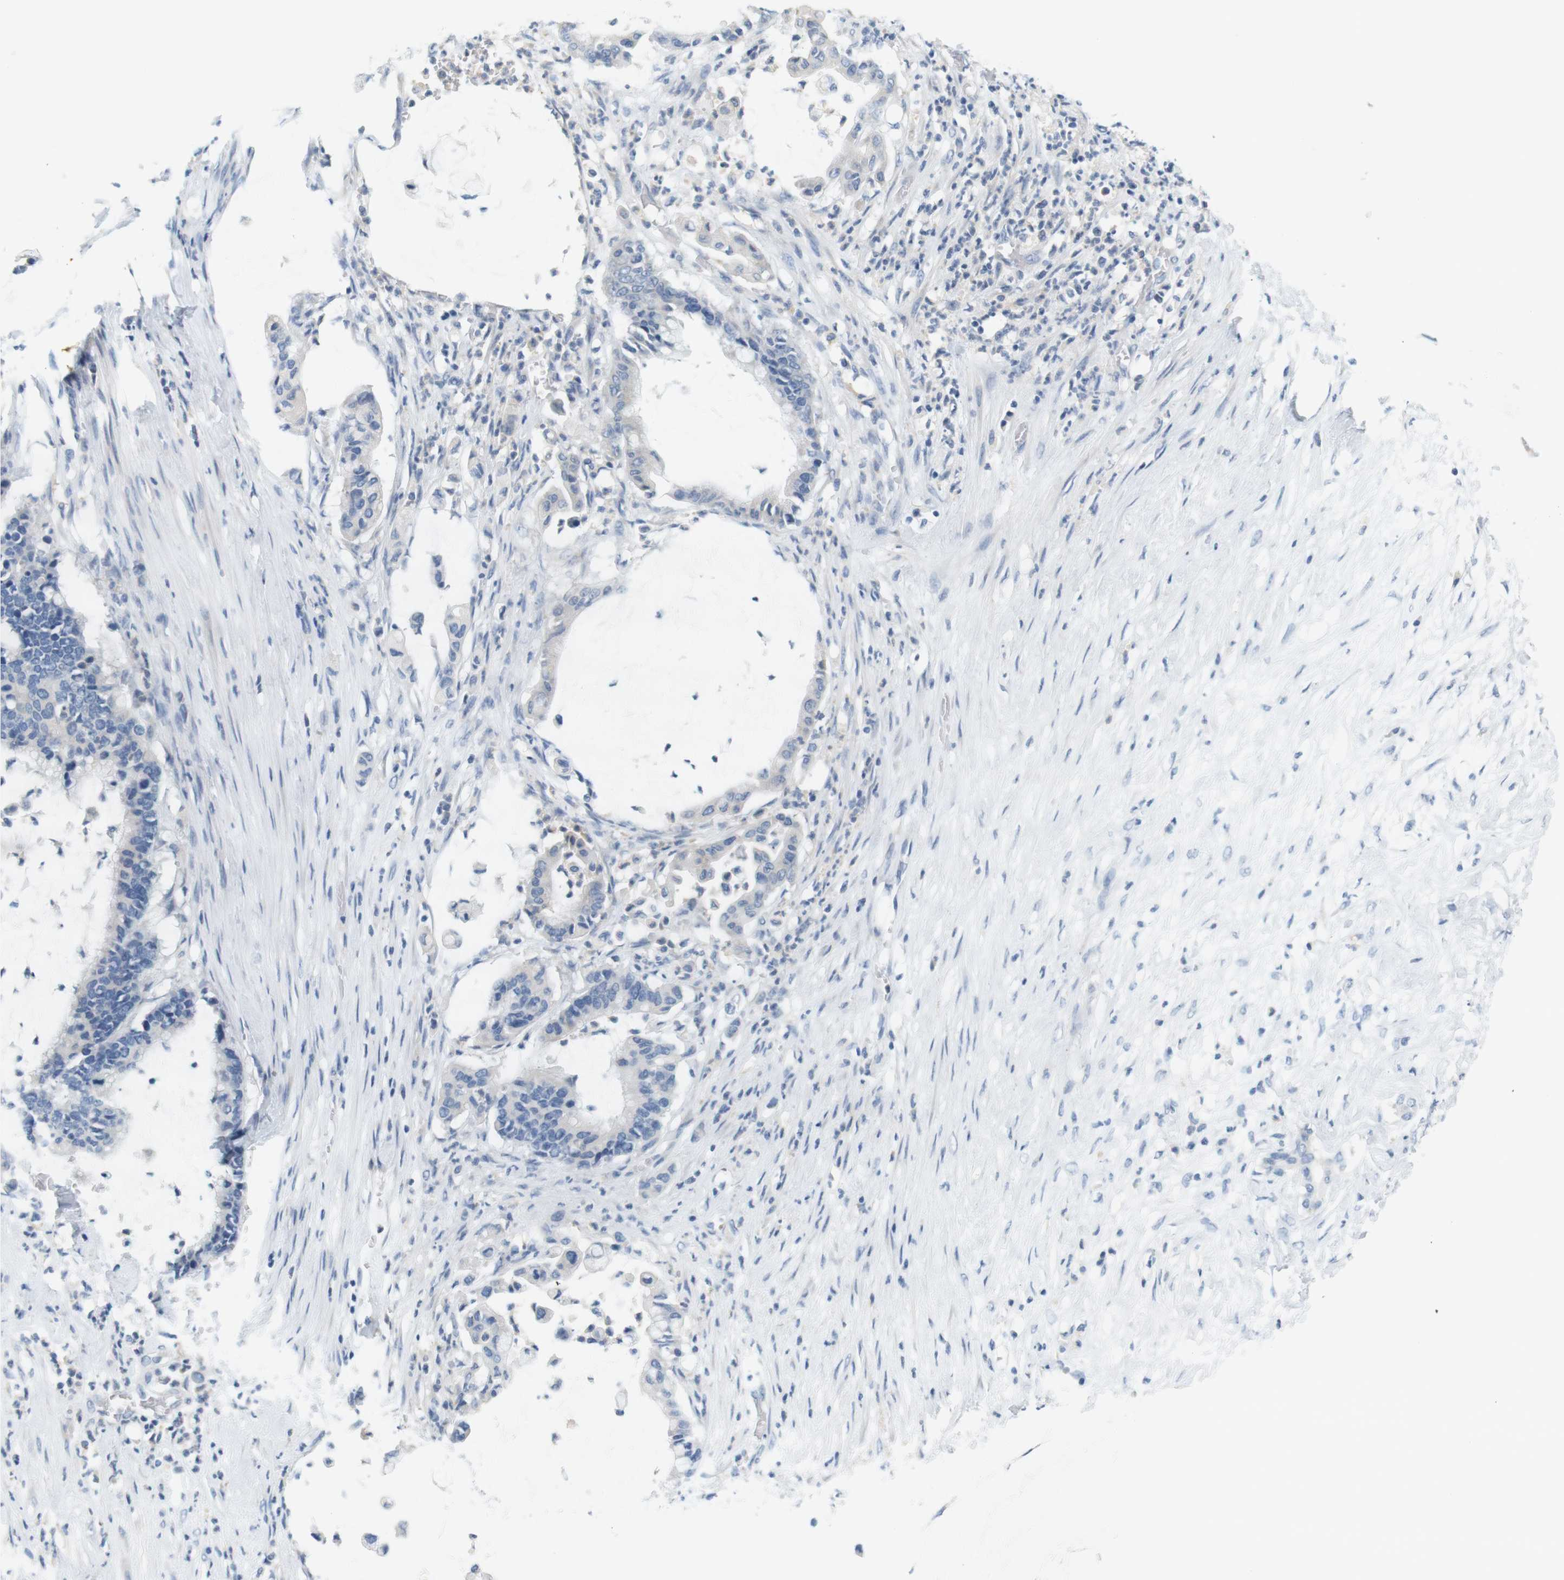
{"staining": {"intensity": "negative", "quantity": "none", "location": "none"}, "tissue": "pancreatic cancer", "cell_type": "Tumor cells", "image_type": "cancer", "snomed": [{"axis": "morphology", "description": "Adenocarcinoma, NOS"}, {"axis": "topography", "description": "Pancreas"}], "caption": "Immunohistochemistry micrograph of human pancreatic cancer stained for a protein (brown), which exhibits no staining in tumor cells.", "gene": "LRRK2", "patient": {"sex": "male", "age": 41}}